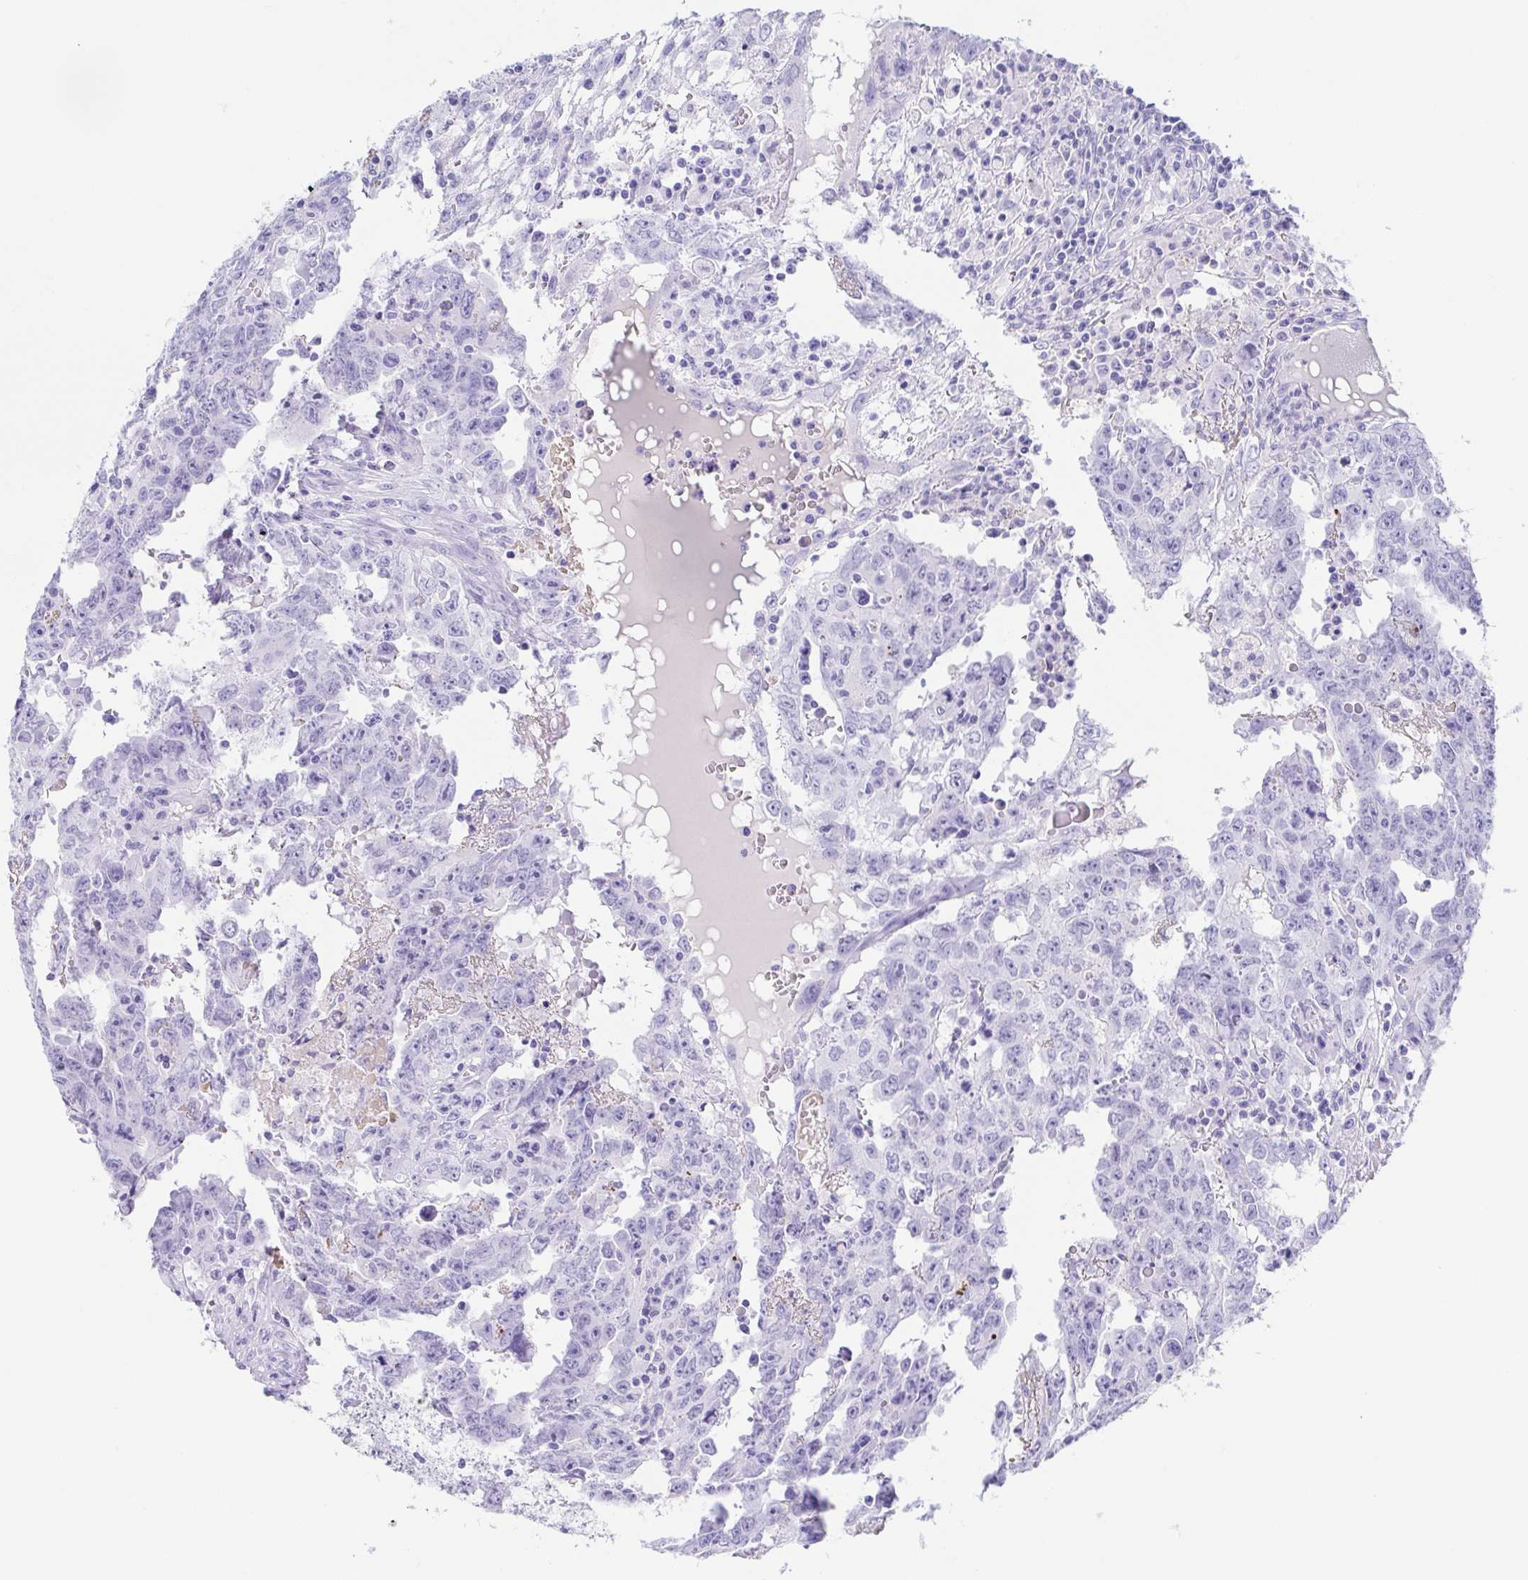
{"staining": {"intensity": "negative", "quantity": "none", "location": "none"}, "tissue": "testis cancer", "cell_type": "Tumor cells", "image_type": "cancer", "snomed": [{"axis": "morphology", "description": "Carcinoma, Embryonal, NOS"}, {"axis": "topography", "description": "Testis"}], "caption": "Tumor cells are negative for protein expression in human embryonal carcinoma (testis).", "gene": "GKN1", "patient": {"sex": "male", "age": 22}}